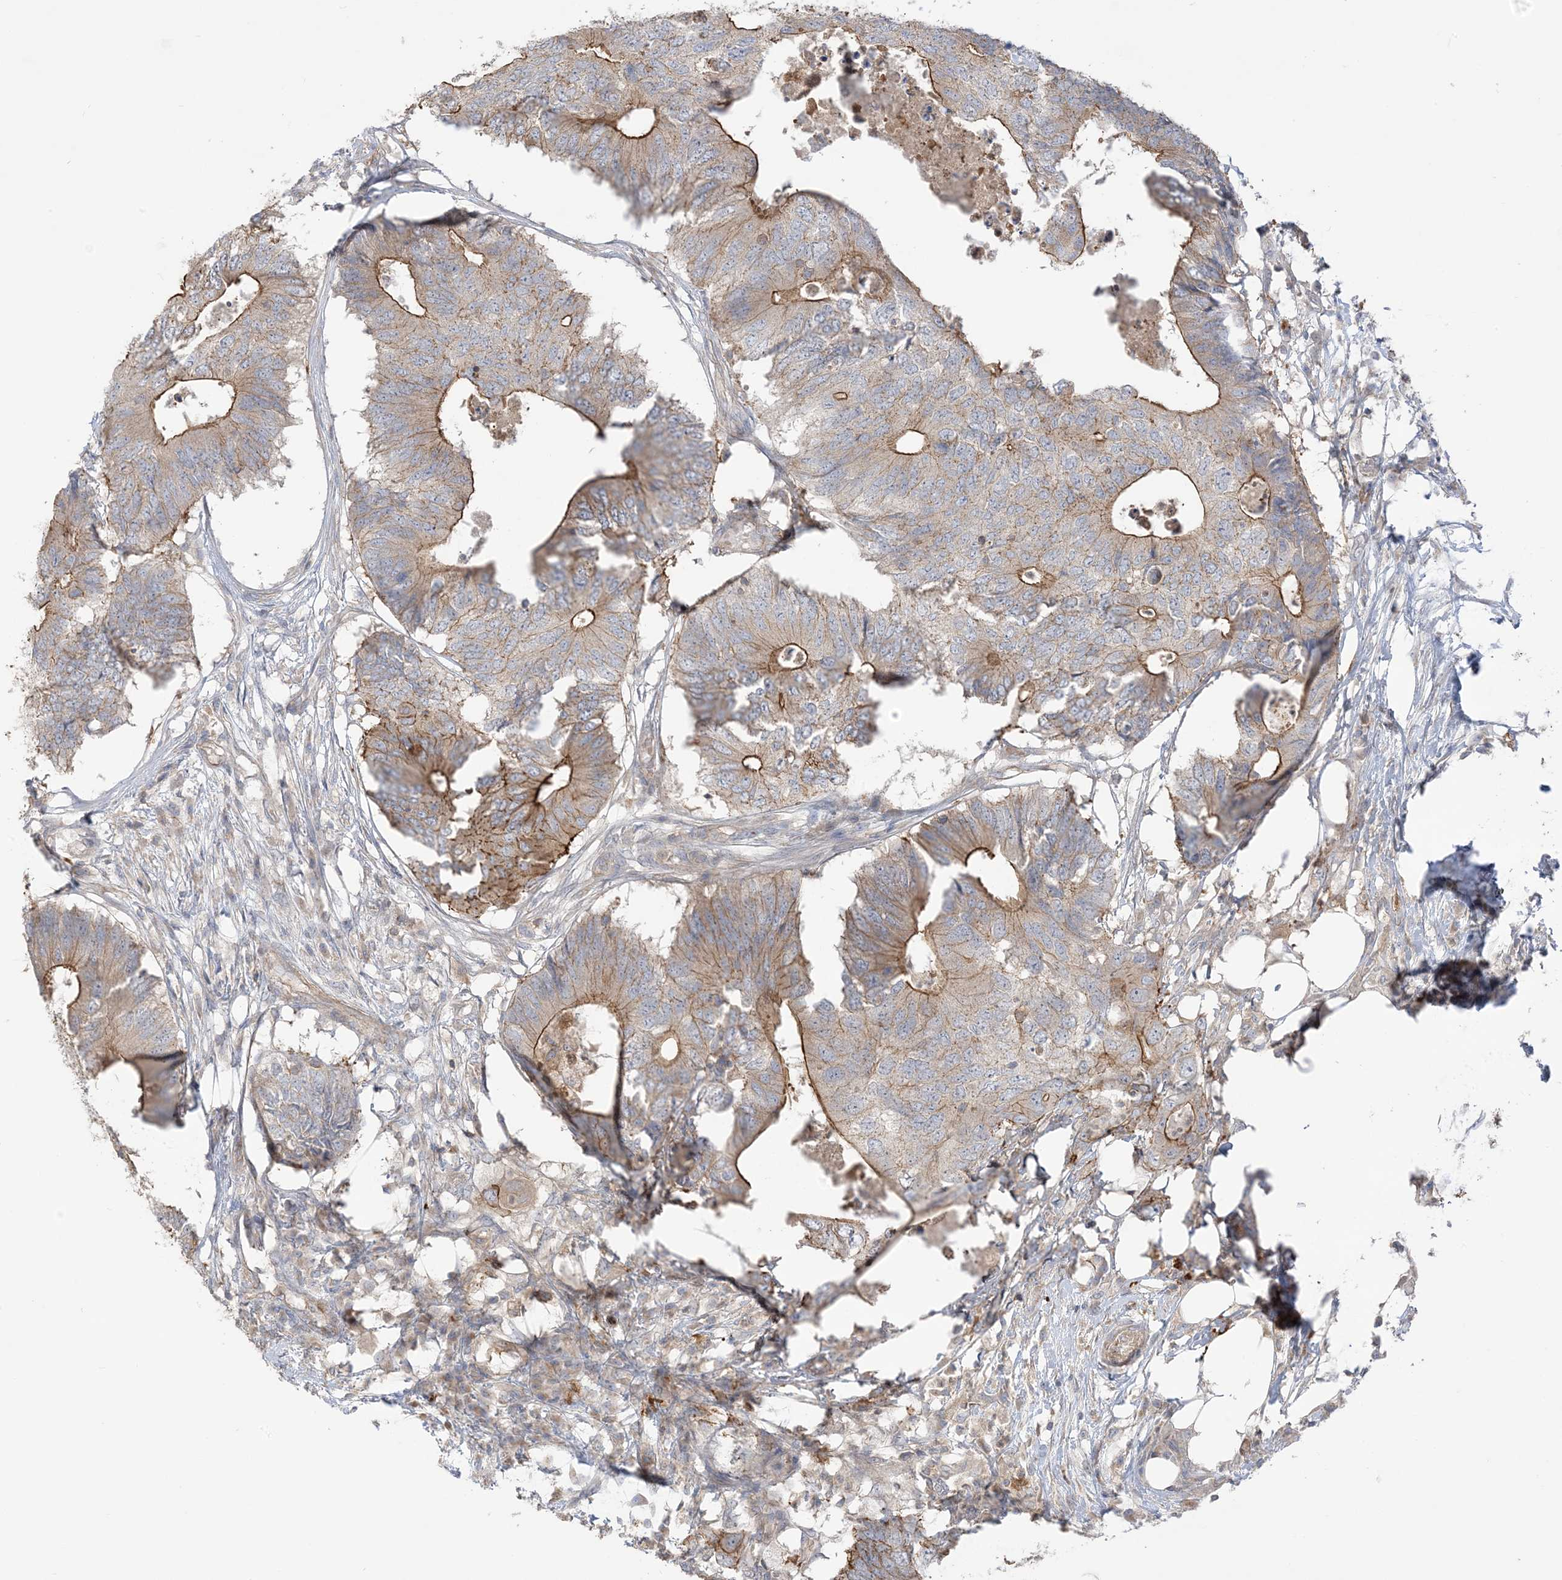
{"staining": {"intensity": "moderate", "quantity": "25%-75%", "location": "cytoplasmic/membranous"}, "tissue": "colorectal cancer", "cell_type": "Tumor cells", "image_type": "cancer", "snomed": [{"axis": "morphology", "description": "Adenocarcinoma, NOS"}, {"axis": "topography", "description": "Colon"}], "caption": "Human colorectal cancer (adenocarcinoma) stained with a protein marker reveals moderate staining in tumor cells.", "gene": "ICMT", "patient": {"sex": "male", "age": 71}}